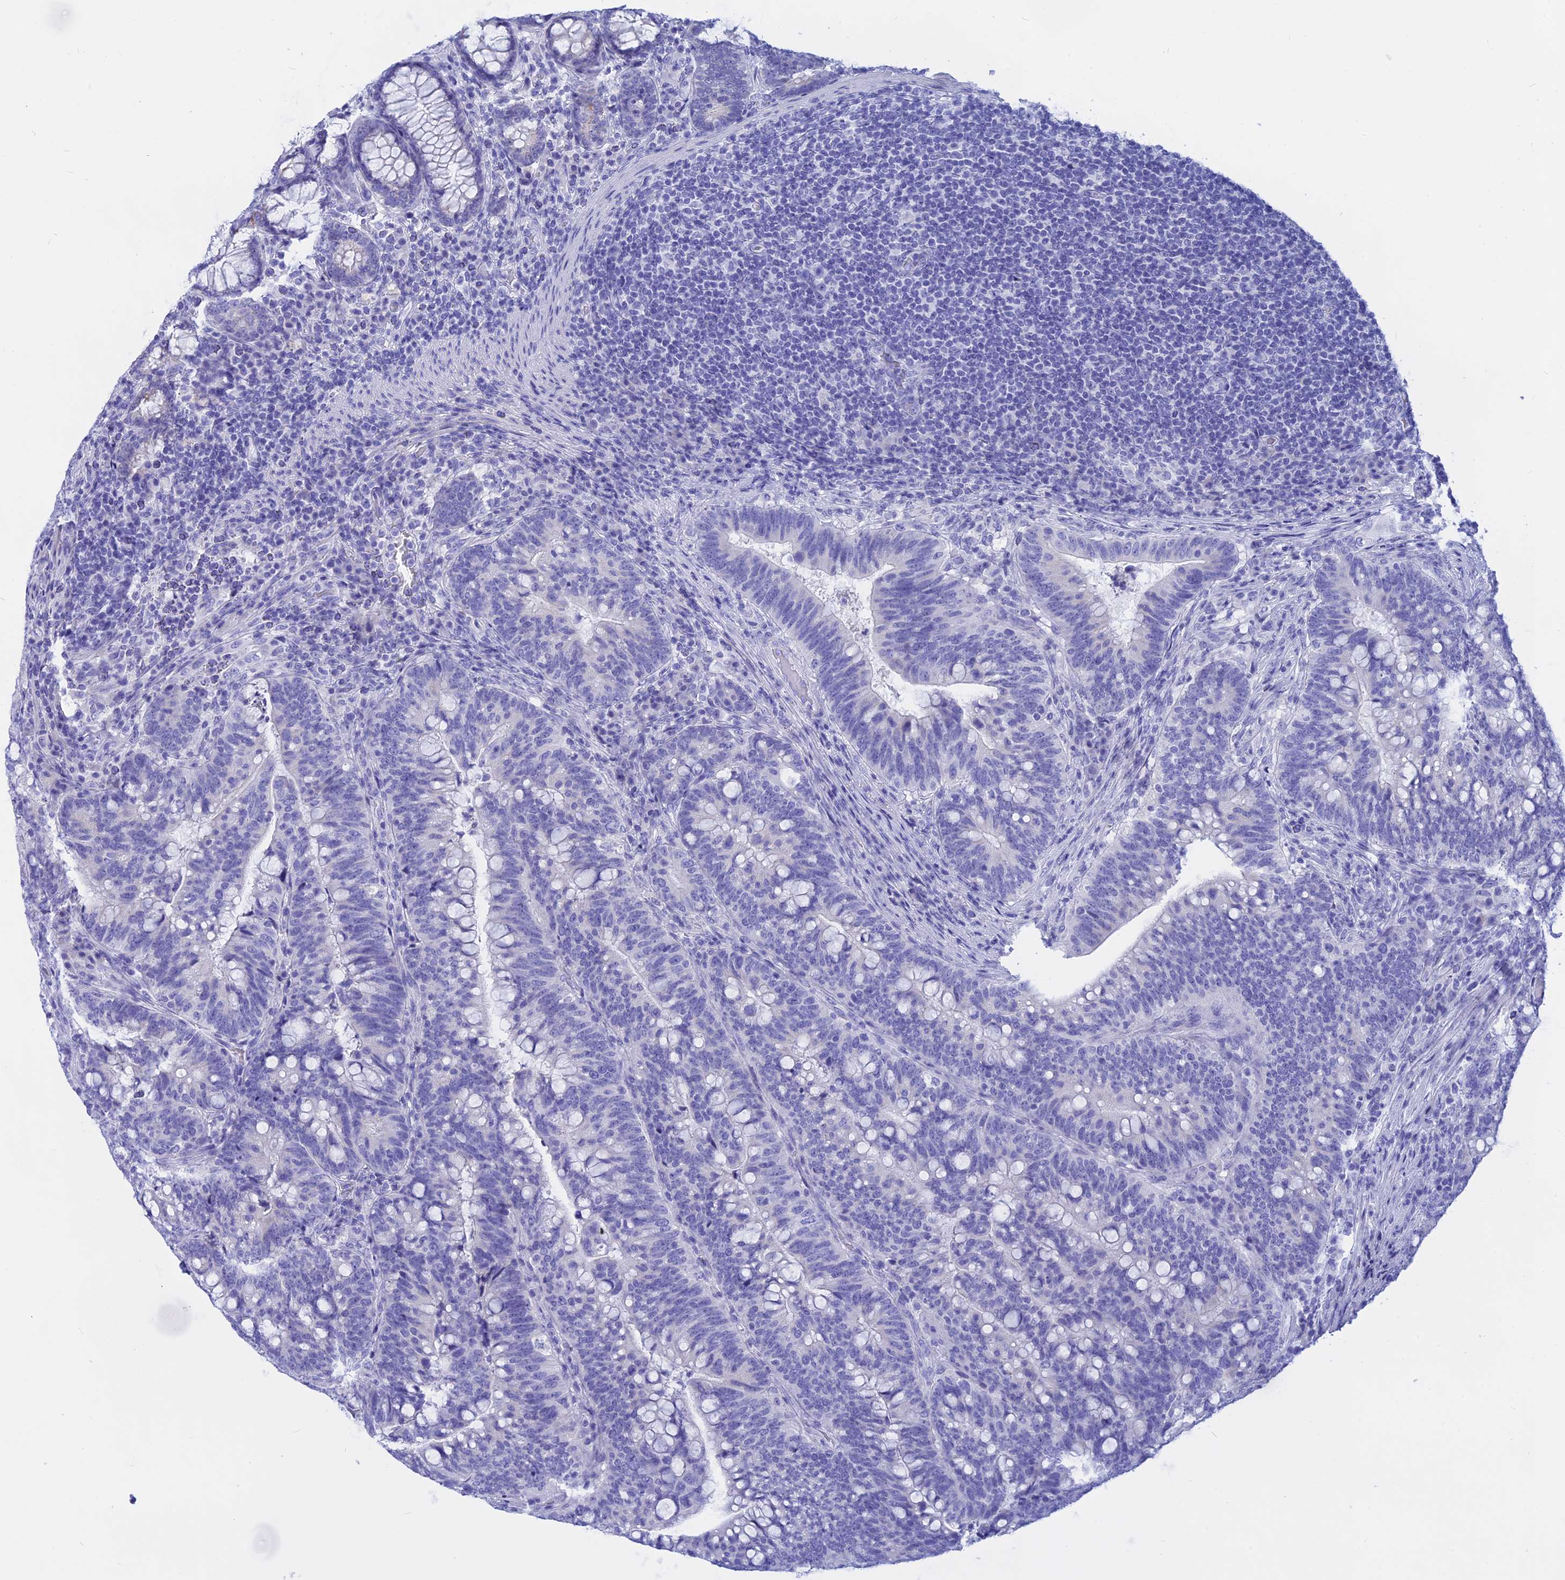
{"staining": {"intensity": "negative", "quantity": "none", "location": "none"}, "tissue": "colorectal cancer", "cell_type": "Tumor cells", "image_type": "cancer", "snomed": [{"axis": "morphology", "description": "Normal tissue, NOS"}, {"axis": "morphology", "description": "Adenocarcinoma, NOS"}, {"axis": "topography", "description": "Colon"}], "caption": "Immunohistochemistry (IHC) image of neoplastic tissue: human colorectal adenocarcinoma stained with DAB (3,3'-diaminobenzidine) demonstrates no significant protein staining in tumor cells.", "gene": "ISCA1", "patient": {"sex": "female", "age": 66}}